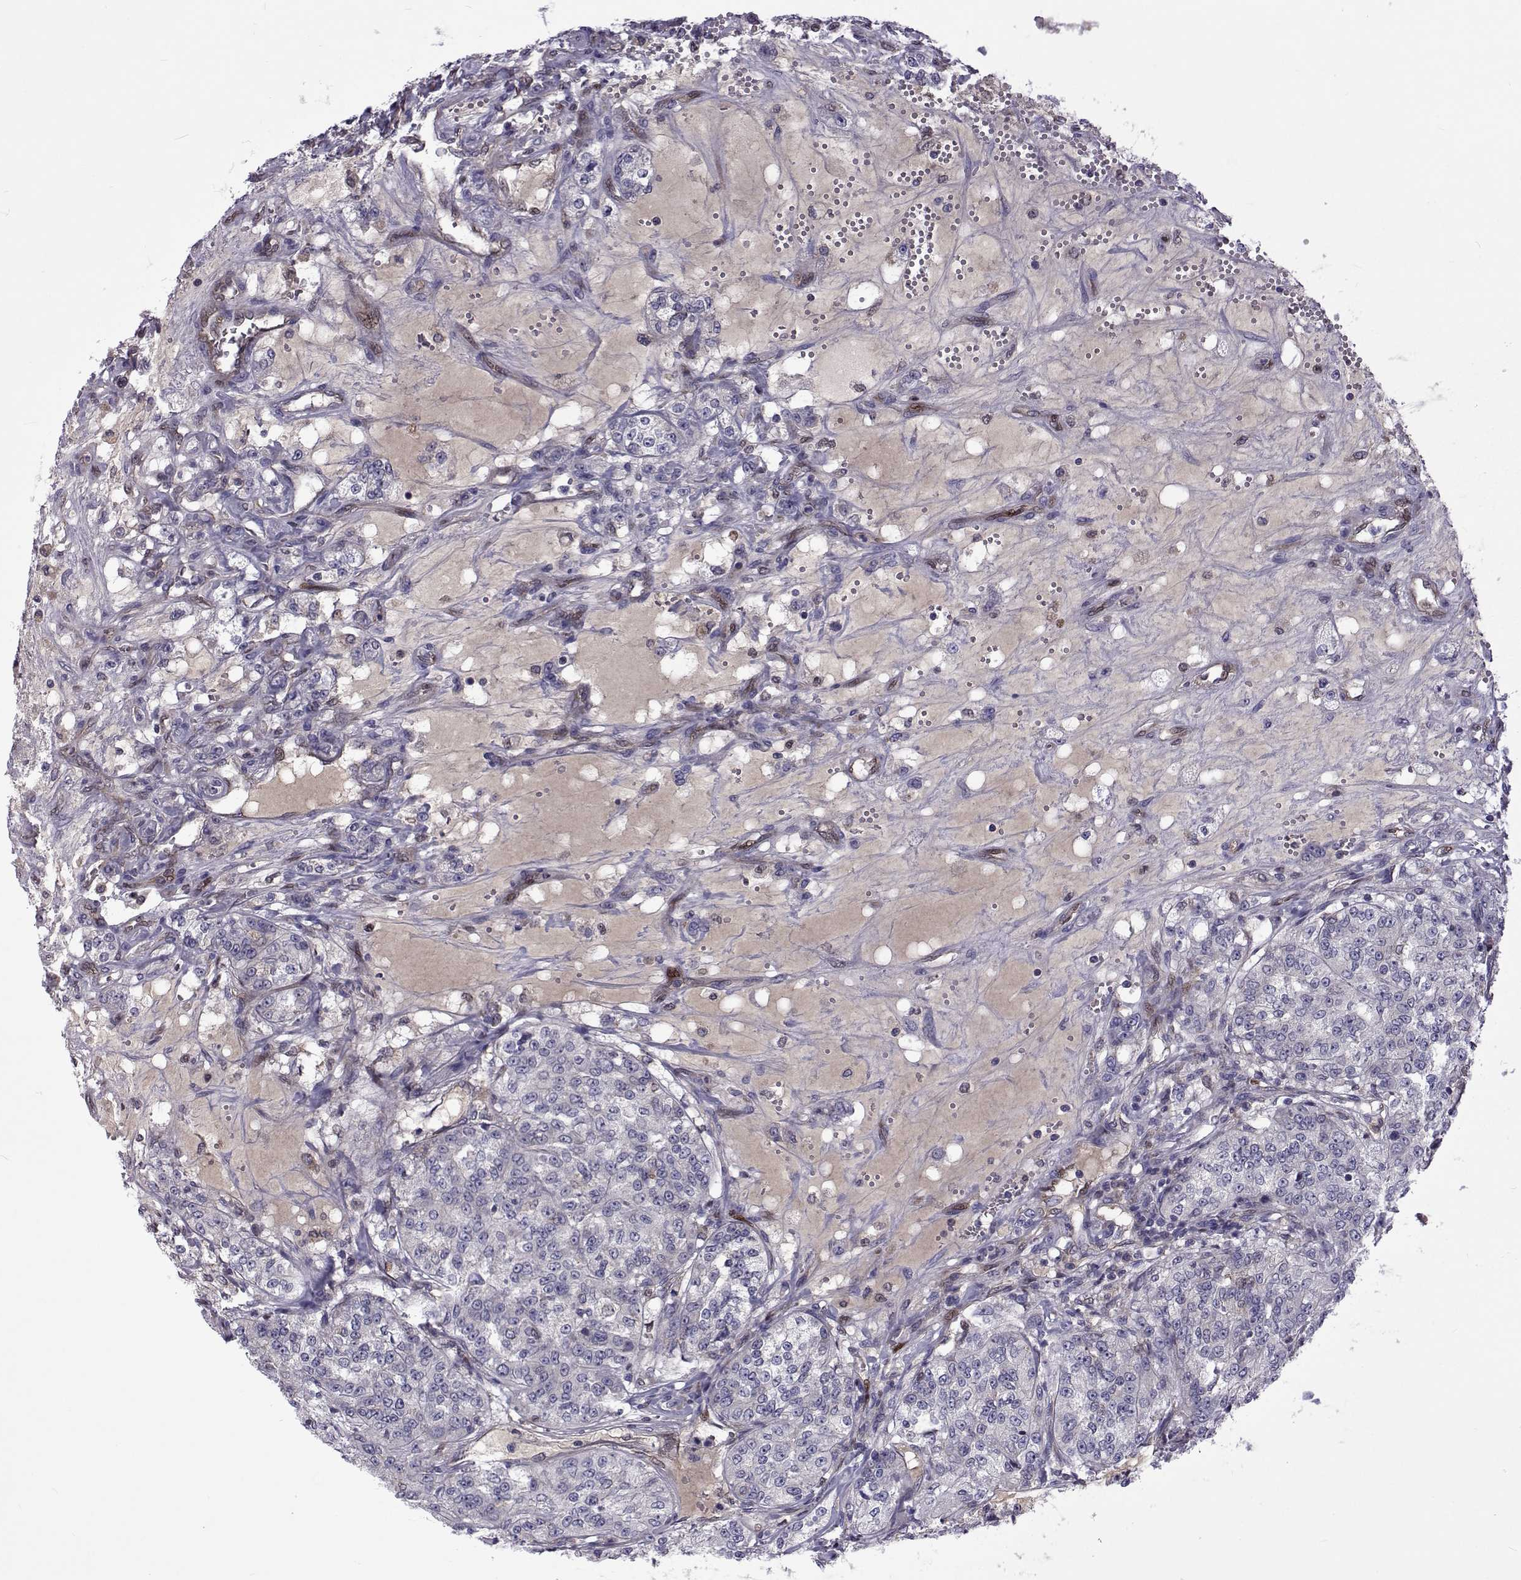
{"staining": {"intensity": "negative", "quantity": "none", "location": "none"}, "tissue": "renal cancer", "cell_type": "Tumor cells", "image_type": "cancer", "snomed": [{"axis": "morphology", "description": "Adenocarcinoma, NOS"}, {"axis": "topography", "description": "Kidney"}], "caption": "DAB immunohistochemical staining of human renal adenocarcinoma shows no significant expression in tumor cells.", "gene": "TCF15", "patient": {"sex": "female", "age": 63}}